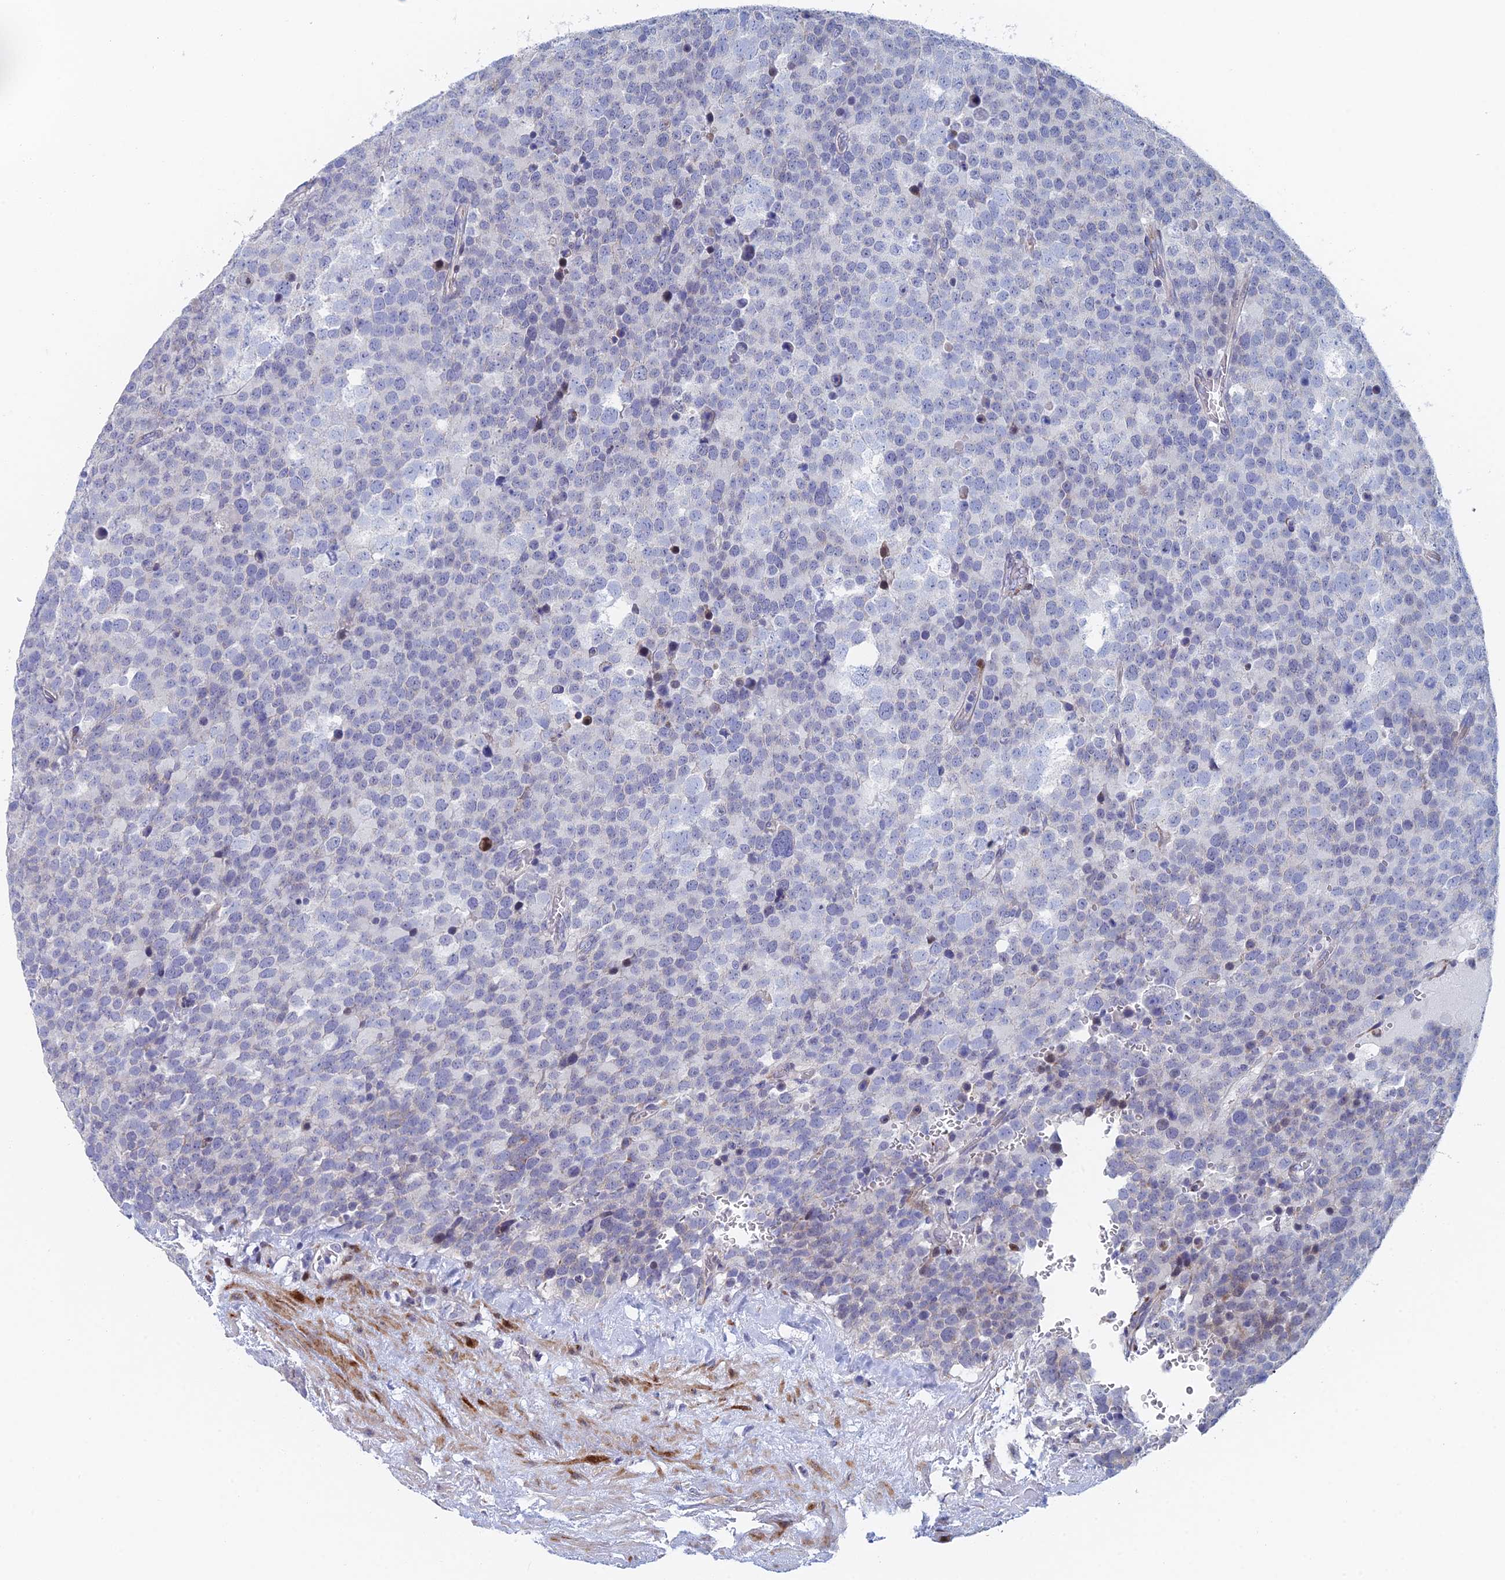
{"staining": {"intensity": "negative", "quantity": "none", "location": "none"}, "tissue": "testis cancer", "cell_type": "Tumor cells", "image_type": "cancer", "snomed": [{"axis": "morphology", "description": "Seminoma, NOS"}, {"axis": "topography", "description": "Testis"}], "caption": "Immunohistochemical staining of human testis seminoma displays no significant staining in tumor cells.", "gene": "DRGX", "patient": {"sex": "male", "age": 71}}